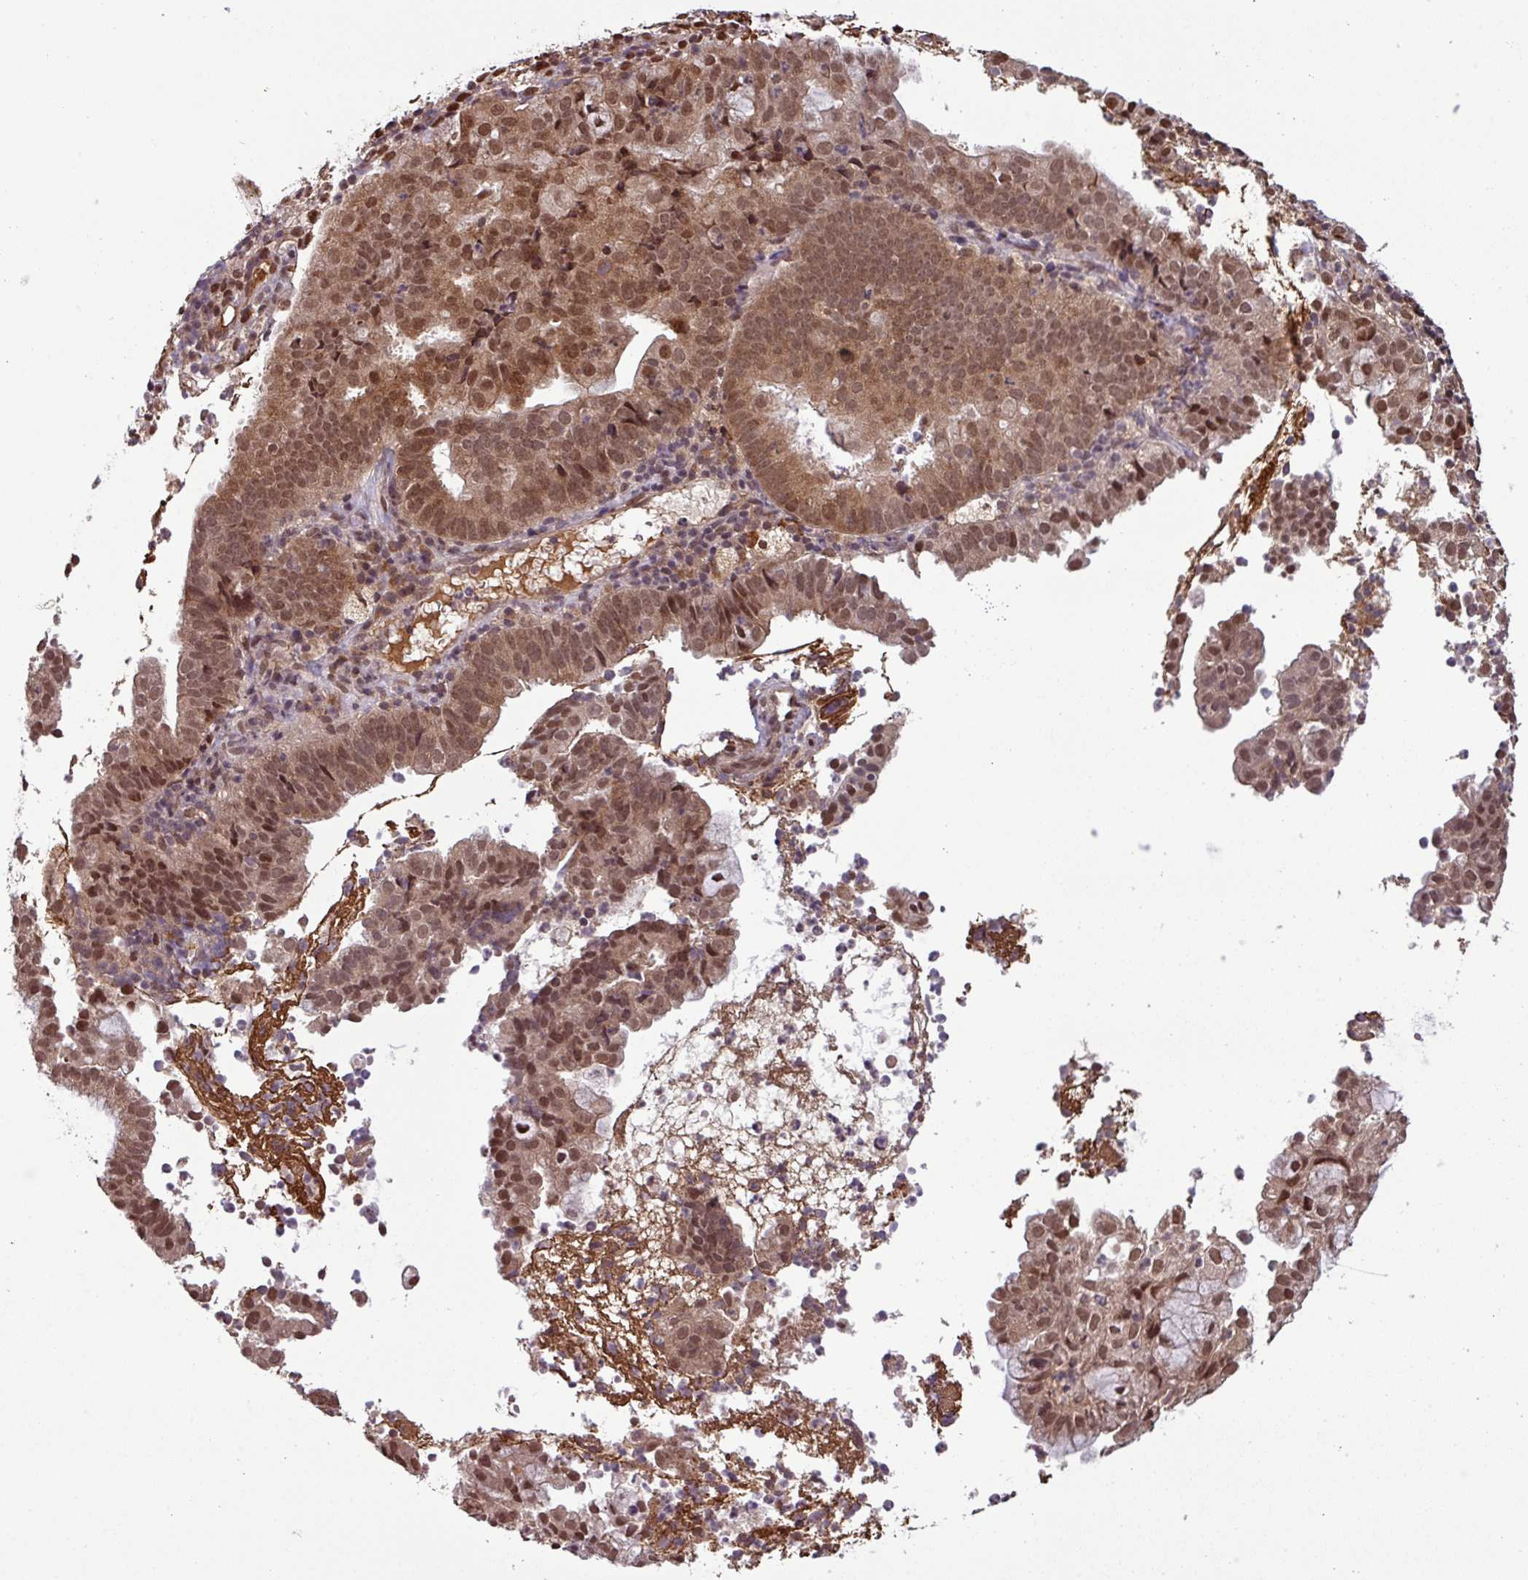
{"staining": {"intensity": "moderate", "quantity": ">75%", "location": "cytoplasmic/membranous,nuclear"}, "tissue": "endometrial cancer", "cell_type": "Tumor cells", "image_type": "cancer", "snomed": [{"axis": "morphology", "description": "Adenocarcinoma, NOS"}, {"axis": "topography", "description": "Endometrium"}], "caption": "Protein staining reveals moderate cytoplasmic/membranous and nuclear positivity in about >75% of tumor cells in adenocarcinoma (endometrial).", "gene": "NOB1", "patient": {"sex": "female", "age": 80}}